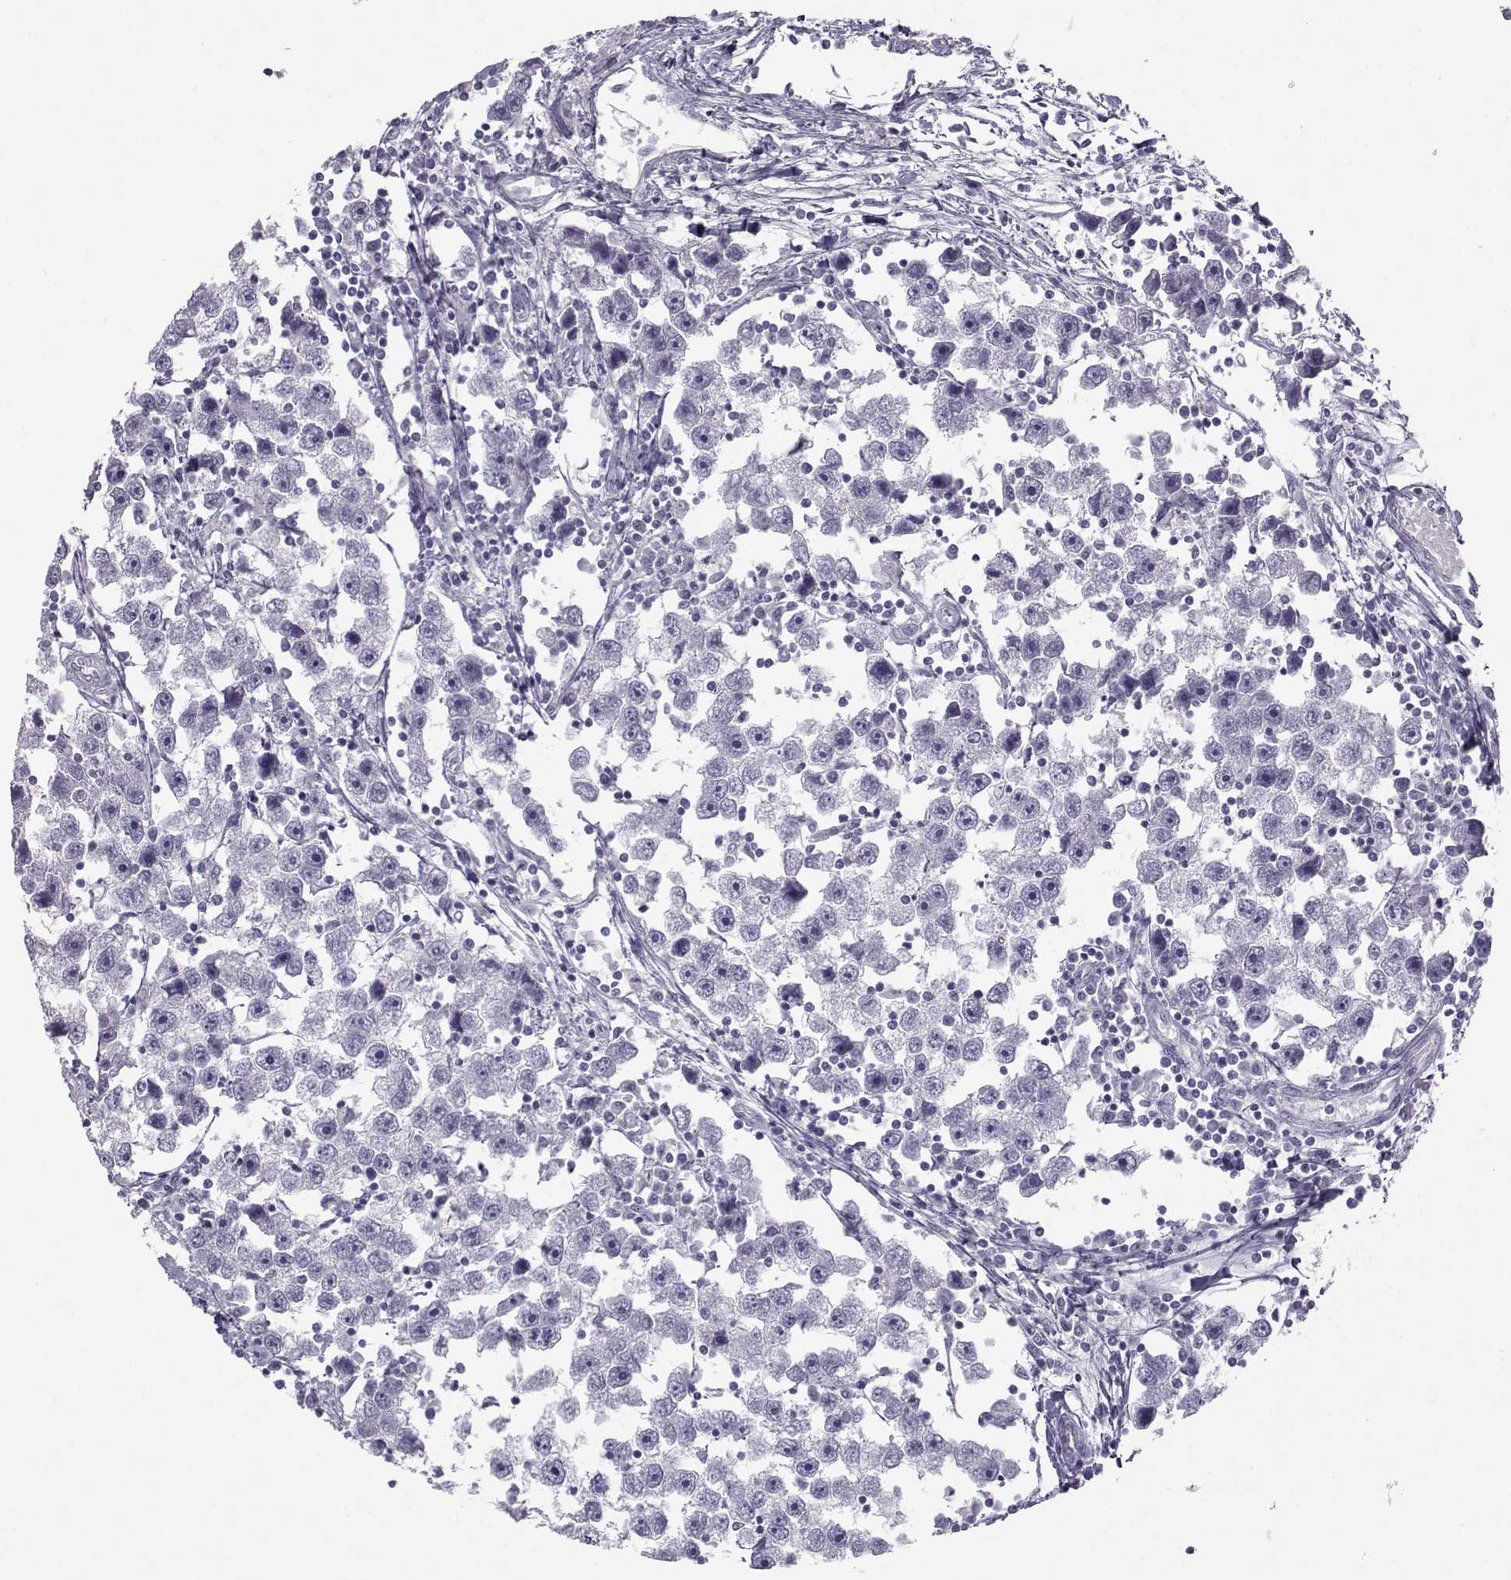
{"staining": {"intensity": "negative", "quantity": "none", "location": "none"}, "tissue": "testis cancer", "cell_type": "Tumor cells", "image_type": "cancer", "snomed": [{"axis": "morphology", "description": "Seminoma, NOS"}, {"axis": "topography", "description": "Testis"}], "caption": "The immunohistochemistry (IHC) photomicrograph has no significant expression in tumor cells of testis cancer tissue.", "gene": "PCSK1N", "patient": {"sex": "male", "age": 30}}